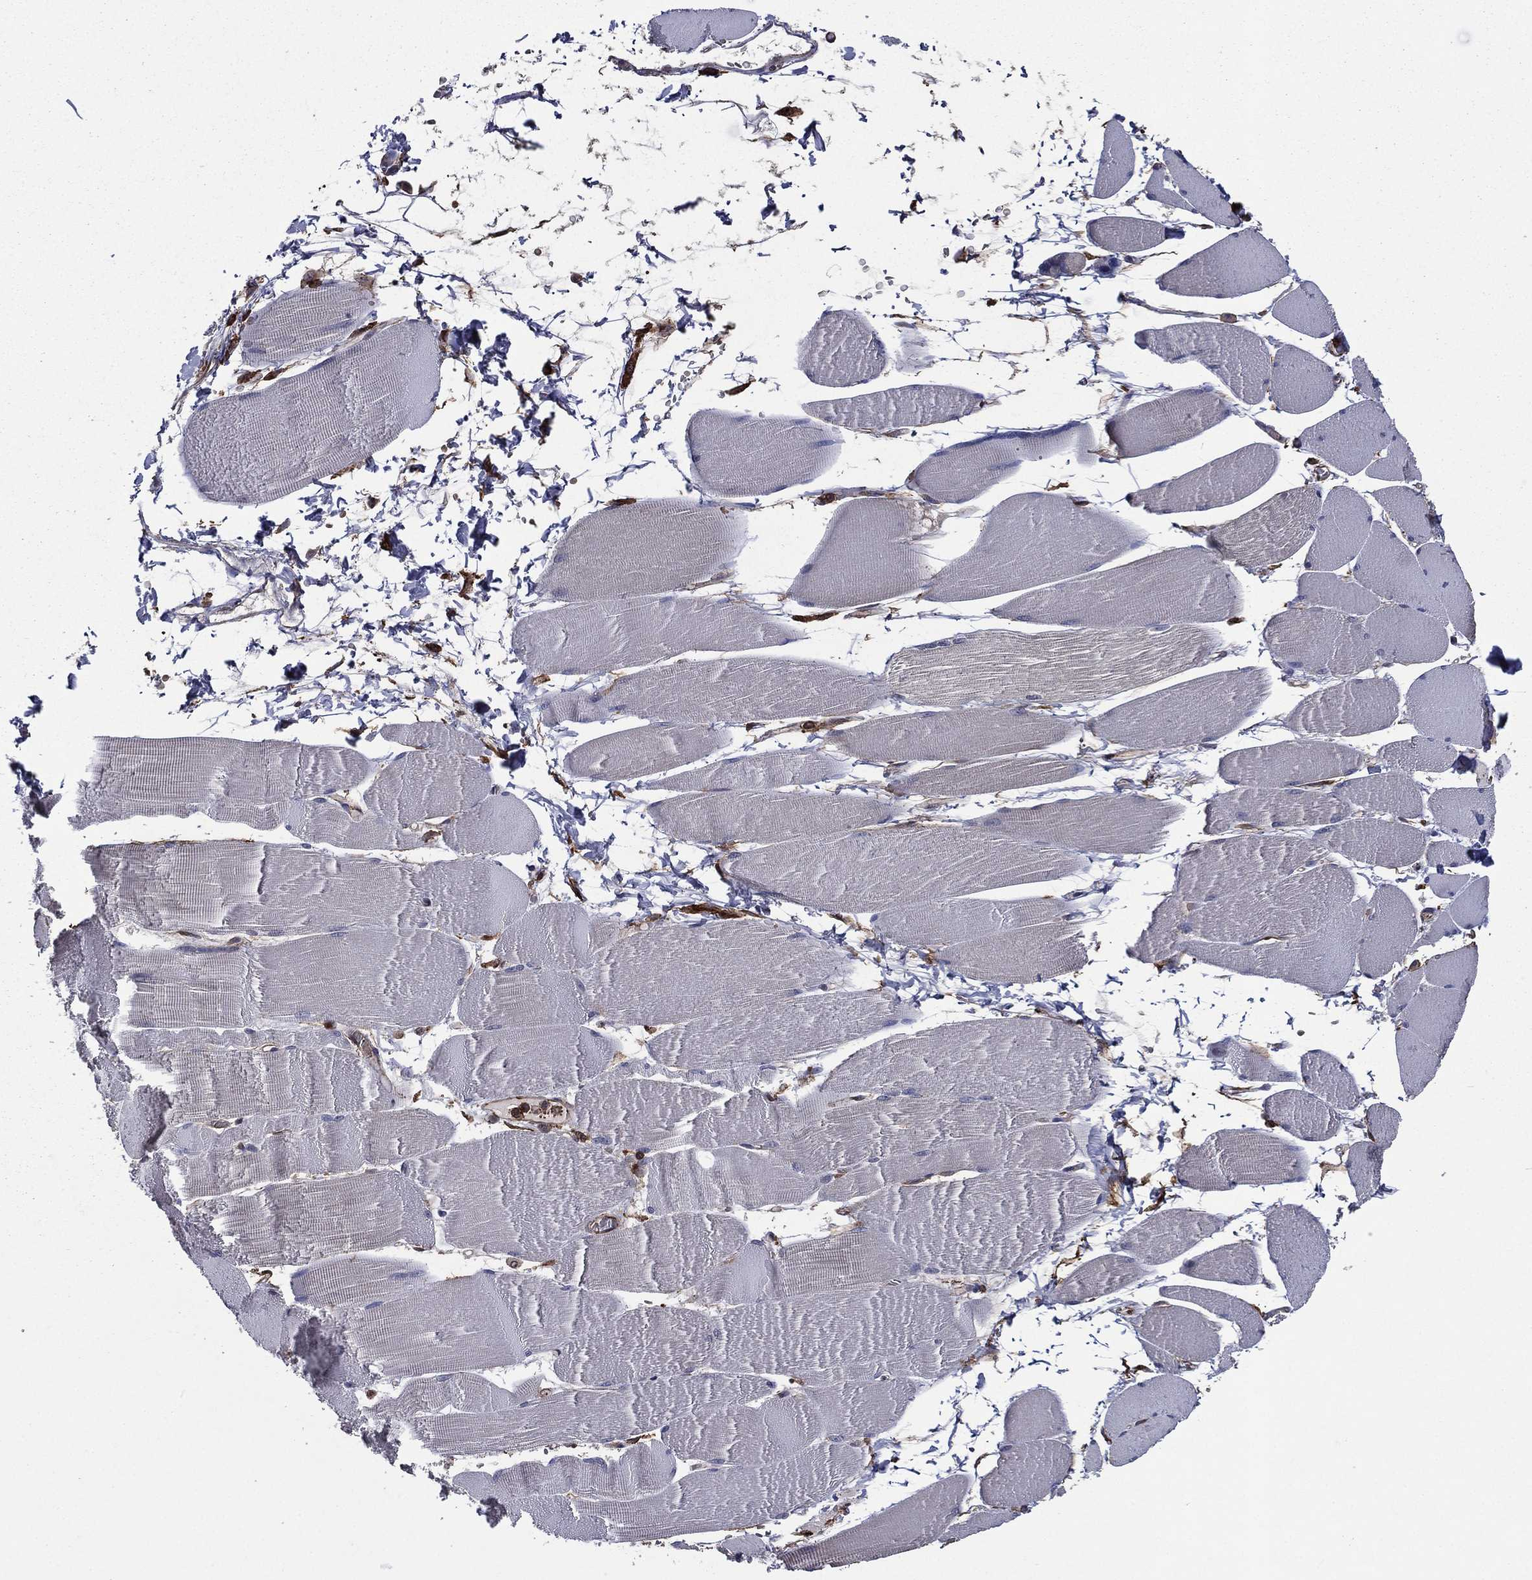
{"staining": {"intensity": "negative", "quantity": "none", "location": "none"}, "tissue": "skeletal muscle", "cell_type": "Myocytes", "image_type": "normal", "snomed": [{"axis": "morphology", "description": "Normal tissue, NOS"}, {"axis": "topography", "description": "Skeletal muscle"}], "caption": "Skeletal muscle stained for a protein using immunohistochemistry (IHC) reveals no positivity myocytes.", "gene": "PLPP3", "patient": {"sex": "male", "age": 56}}